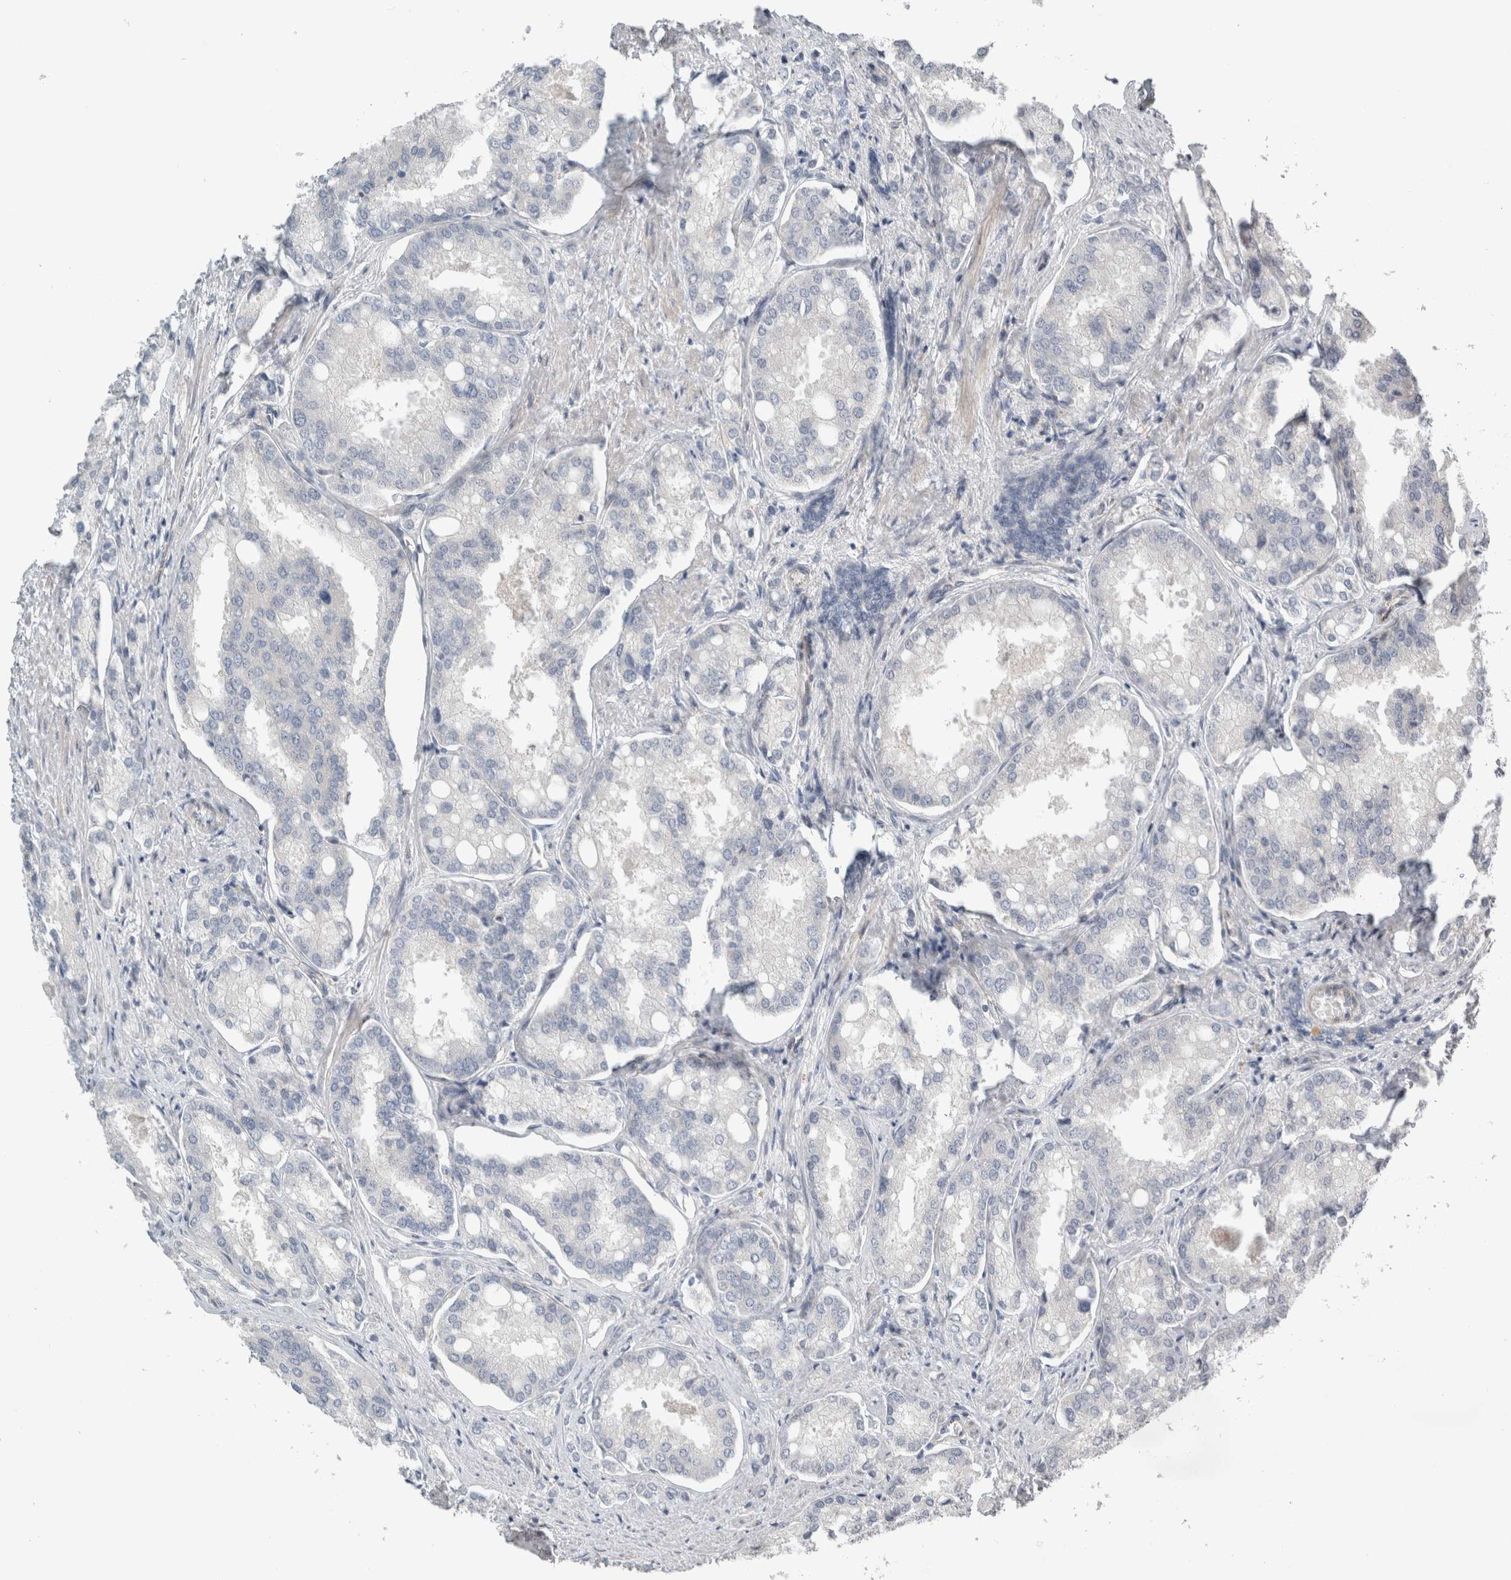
{"staining": {"intensity": "negative", "quantity": "none", "location": "none"}, "tissue": "prostate cancer", "cell_type": "Tumor cells", "image_type": "cancer", "snomed": [{"axis": "morphology", "description": "Adenocarcinoma, High grade"}, {"axis": "topography", "description": "Prostate"}], "caption": "DAB (3,3'-diaminobenzidine) immunohistochemical staining of adenocarcinoma (high-grade) (prostate) demonstrates no significant positivity in tumor cells. (DAB (3,3'-diaminobenzidine) IHC visualized using brightfield microscopy, high magnification).", "gene": "KPNA5", "patient": {"sex": "male", "age": 50}}